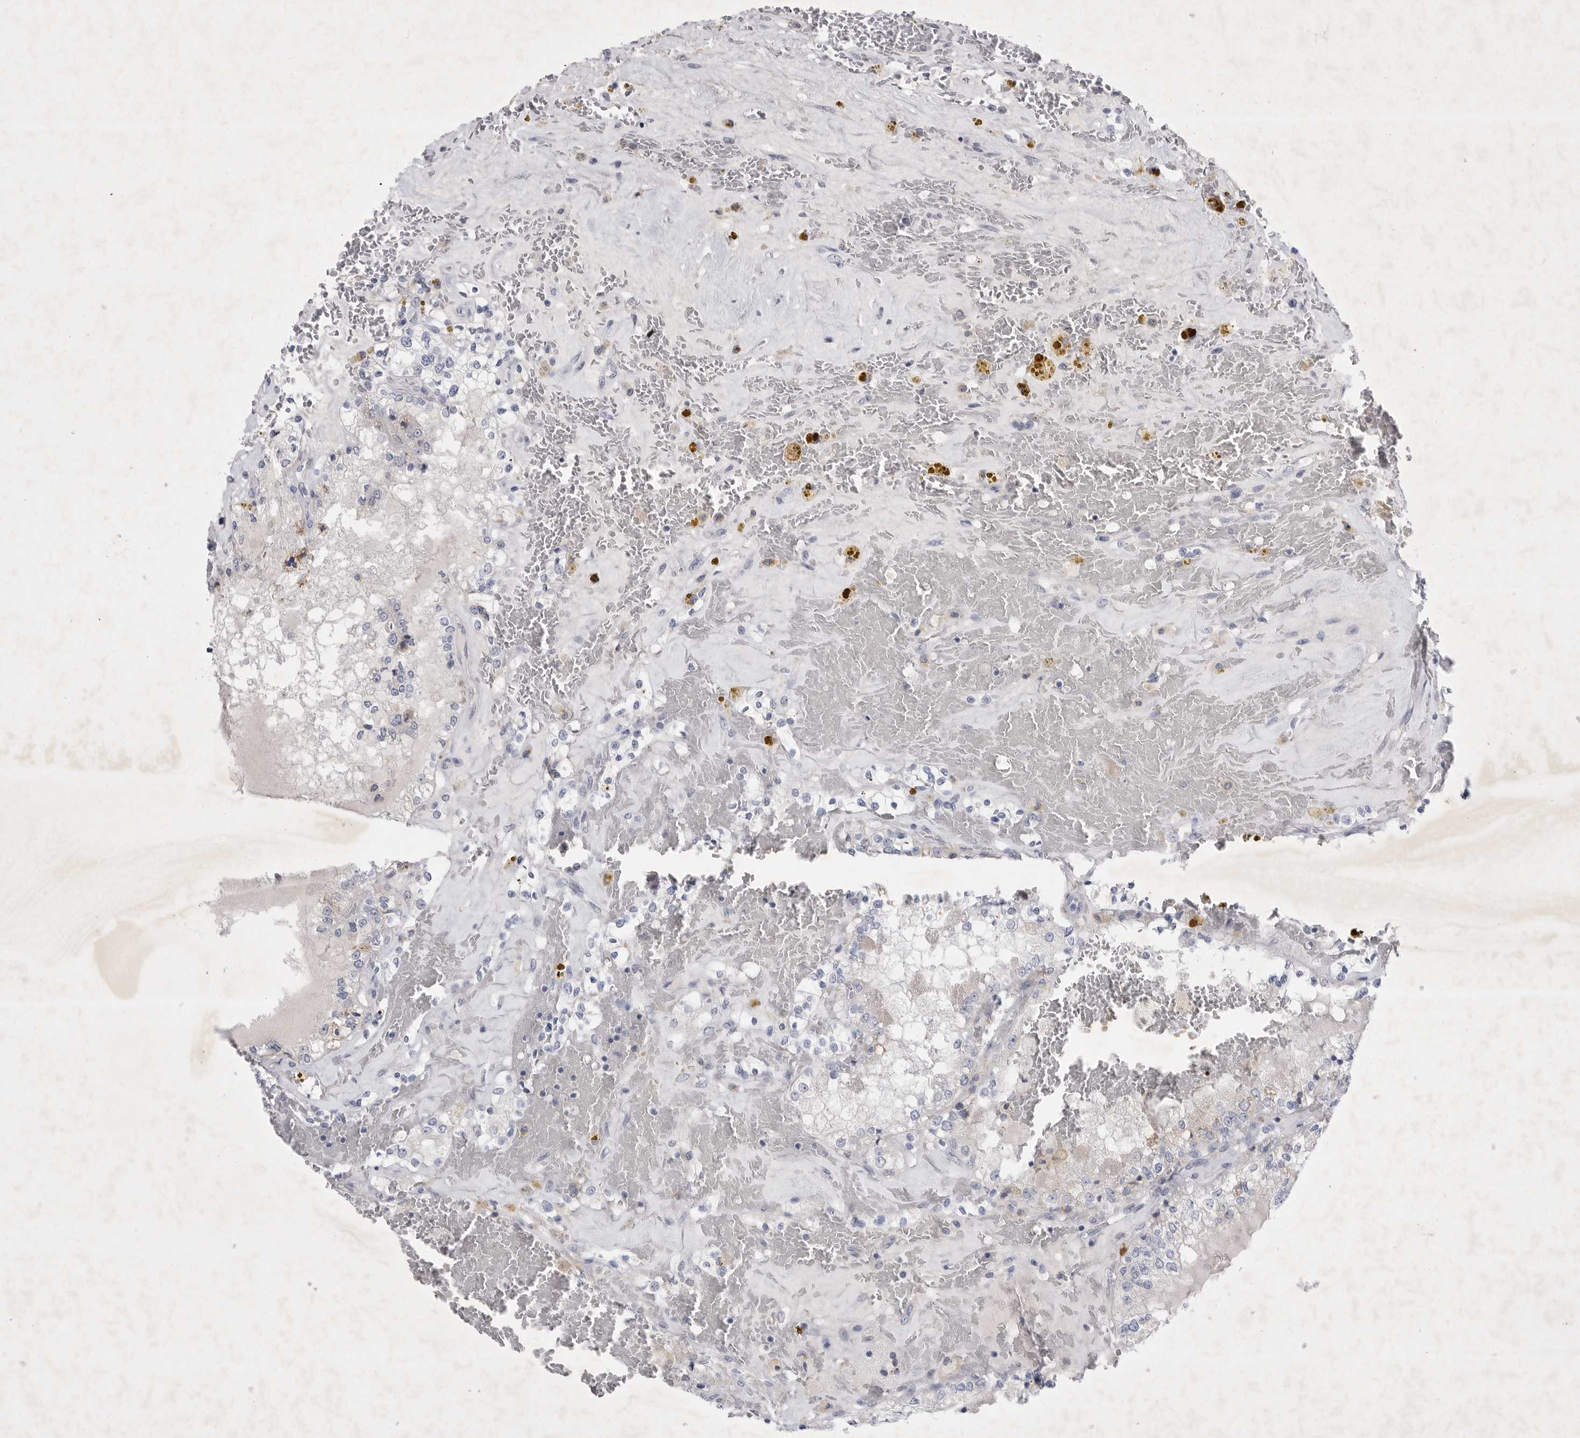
{"staining": {"intensity": "negative", "quantity": "none", "location": "none"}, "tissue": "renal cancer", "cell_type": "Tumor cells", "image_type": "cancer", "snomed": [{"axis": "morphology", "description": "Adenocarcinoma, NOS"}, {"axis": "topography", "description": "Kidney"}], "caption": "Tumor cells are negative for brown protein staining in renal cancer.", "gene": "SIGLEC10", "patient": {"sex": "female", "age": 56}}